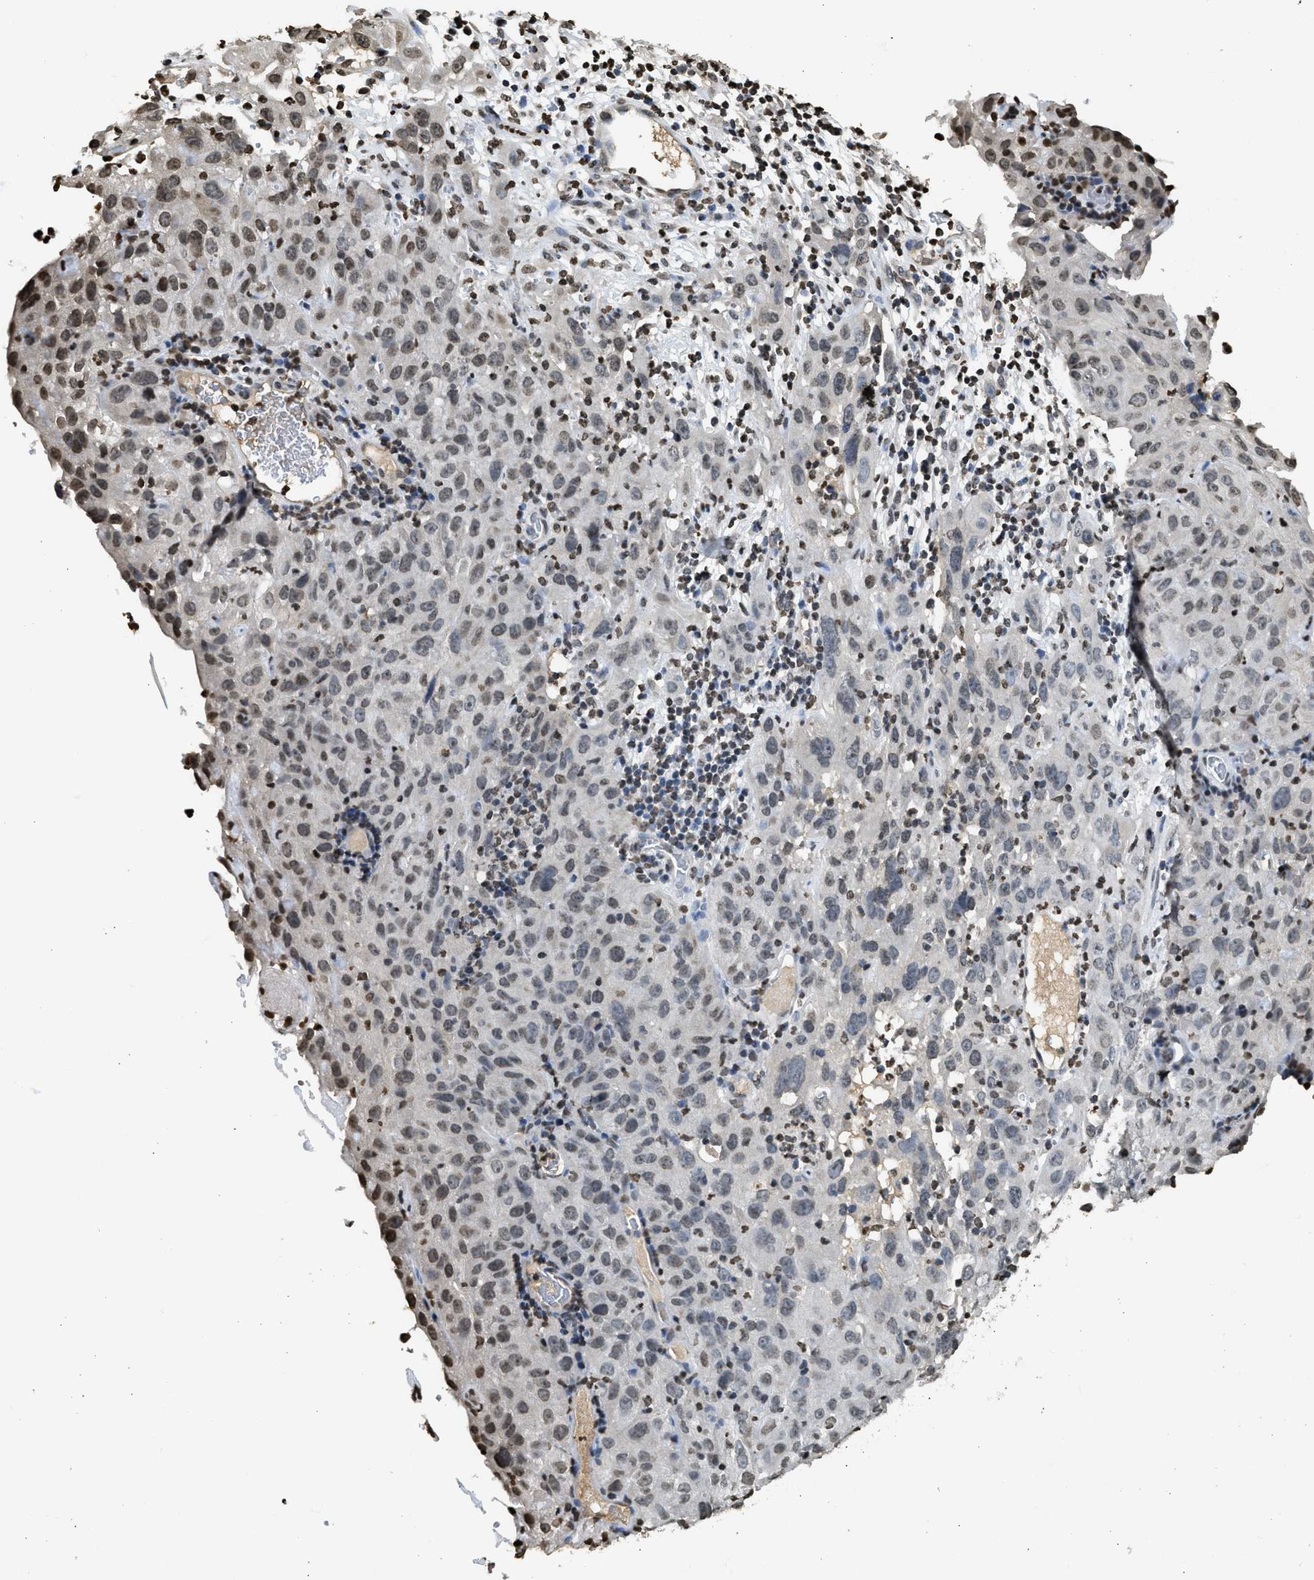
{"staining": {"intensity": "weak", "quantity": "25%-75%", "location": "nuclear"}, "tissue": "cervical cancer", "cell_type": "Tumor cells", "image_type": "cancer", "snomed": [{"axis": "morphology", "description": "Squamous cell carcinoma, NOS"}, {"axis": "topography", "description": "Cervix"}], "caption": "There is low levels of weak nuclear staining in tumor cells of cervical cancer (squamous cell carcinoma), as demonstrated by immunohistochemical staining (brown color).", "gene": "RRAGC", "patient": {"sex": "female", "age": 32}}